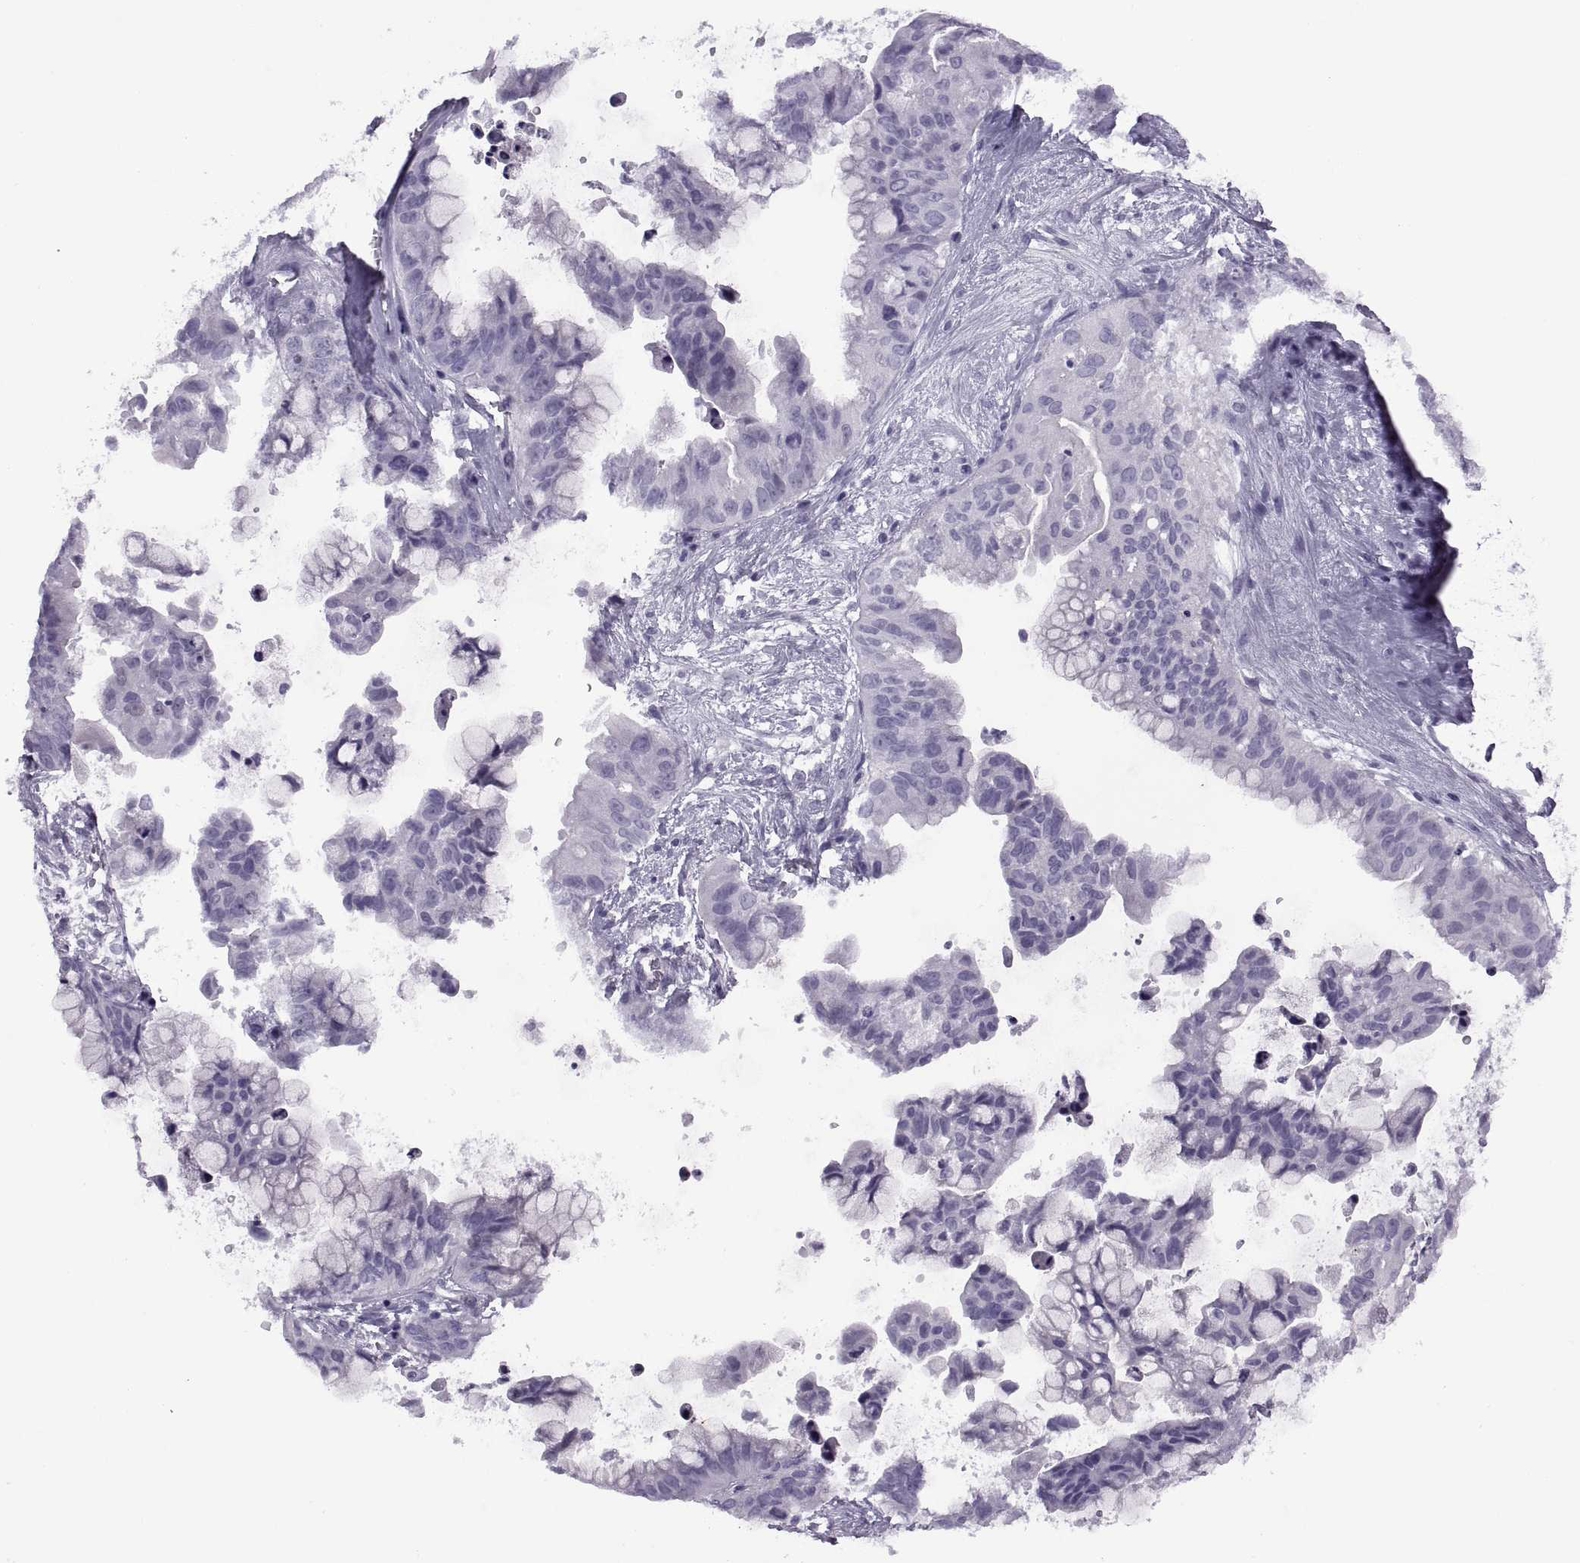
{"staining": {"intensity": "negative", "quantity": "none", "location": "none"}, "tissue": "ovarian cancer", "cell_type": "Tumor cells", "image_type": "cancer", "snomed": [{"axis": "morphology", "description": "Cystadenocarcinoma, mucinous, NOS"}, {"axis": "topography", "description": "Ovary"}], "caption": "High magnification brightfield microscopy of ovarian cancer stained with DAB (brown) and counterstained with hematoxylin (blue): tumor cells show no significant expression. The staining is performed using DAB brown chromogen with nuclei counter-stained in using hematoxylin.", "gene": "FAM24A", "patient": {"sex": "female", "age": 76}}